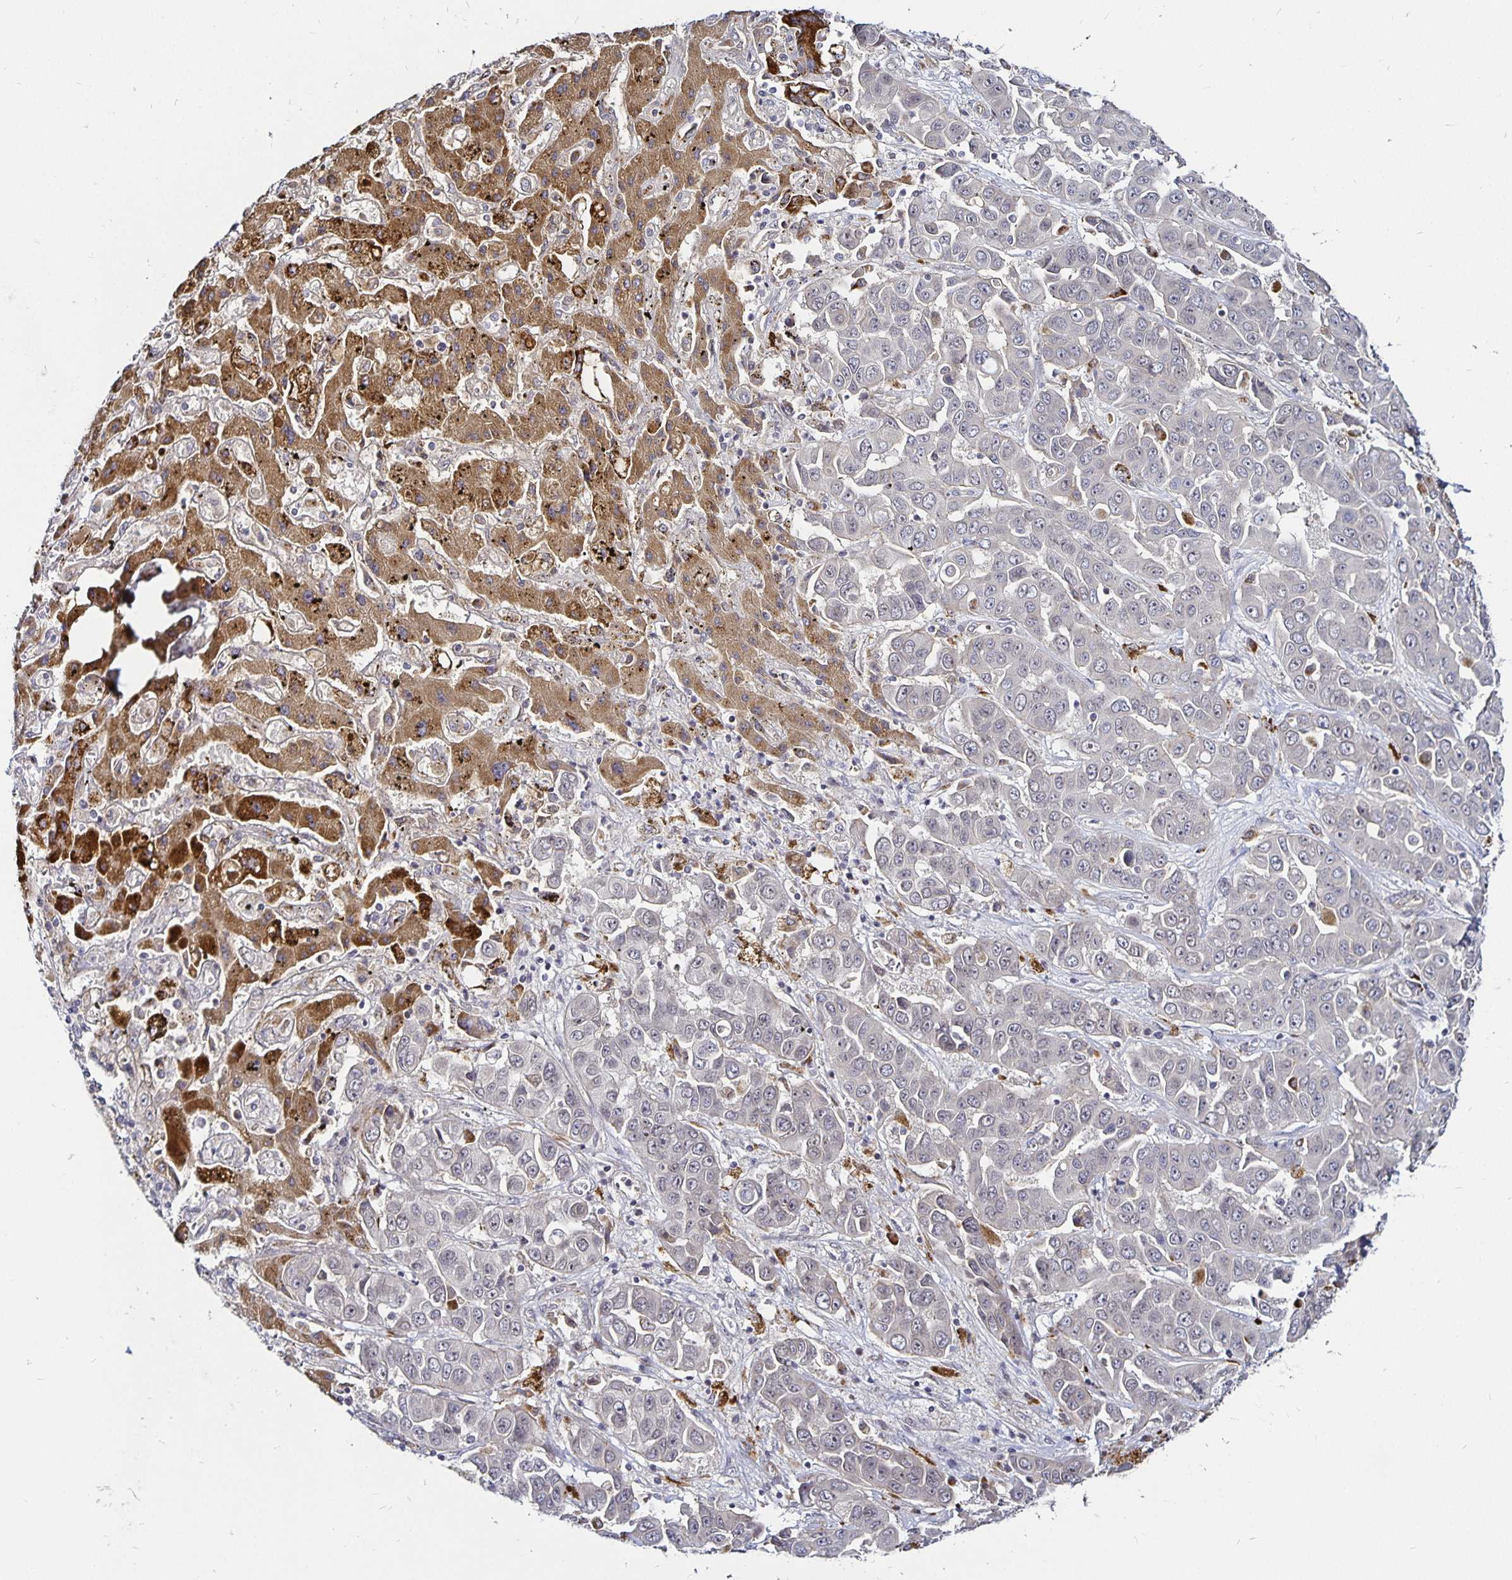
{"staining": {"intensity": "negative", "quantity": "none", "location": "none"}, "tissue": "liver cancer", "cell_type": "Tumor cells", "image_type": "cancer", "snomed": [{"axis": "morphology", "description": "Cholangiocarcinoma"}, {"axis": "topography", "description": "Liver"}], "caption": "This is an immunohistochemistry (IHC) photomicrograph of liver cholangiocarcinoma. There is no staining in tumor cells.", "gene": "CYP27A1", "patient": {"sex": "female", "age": 52}}